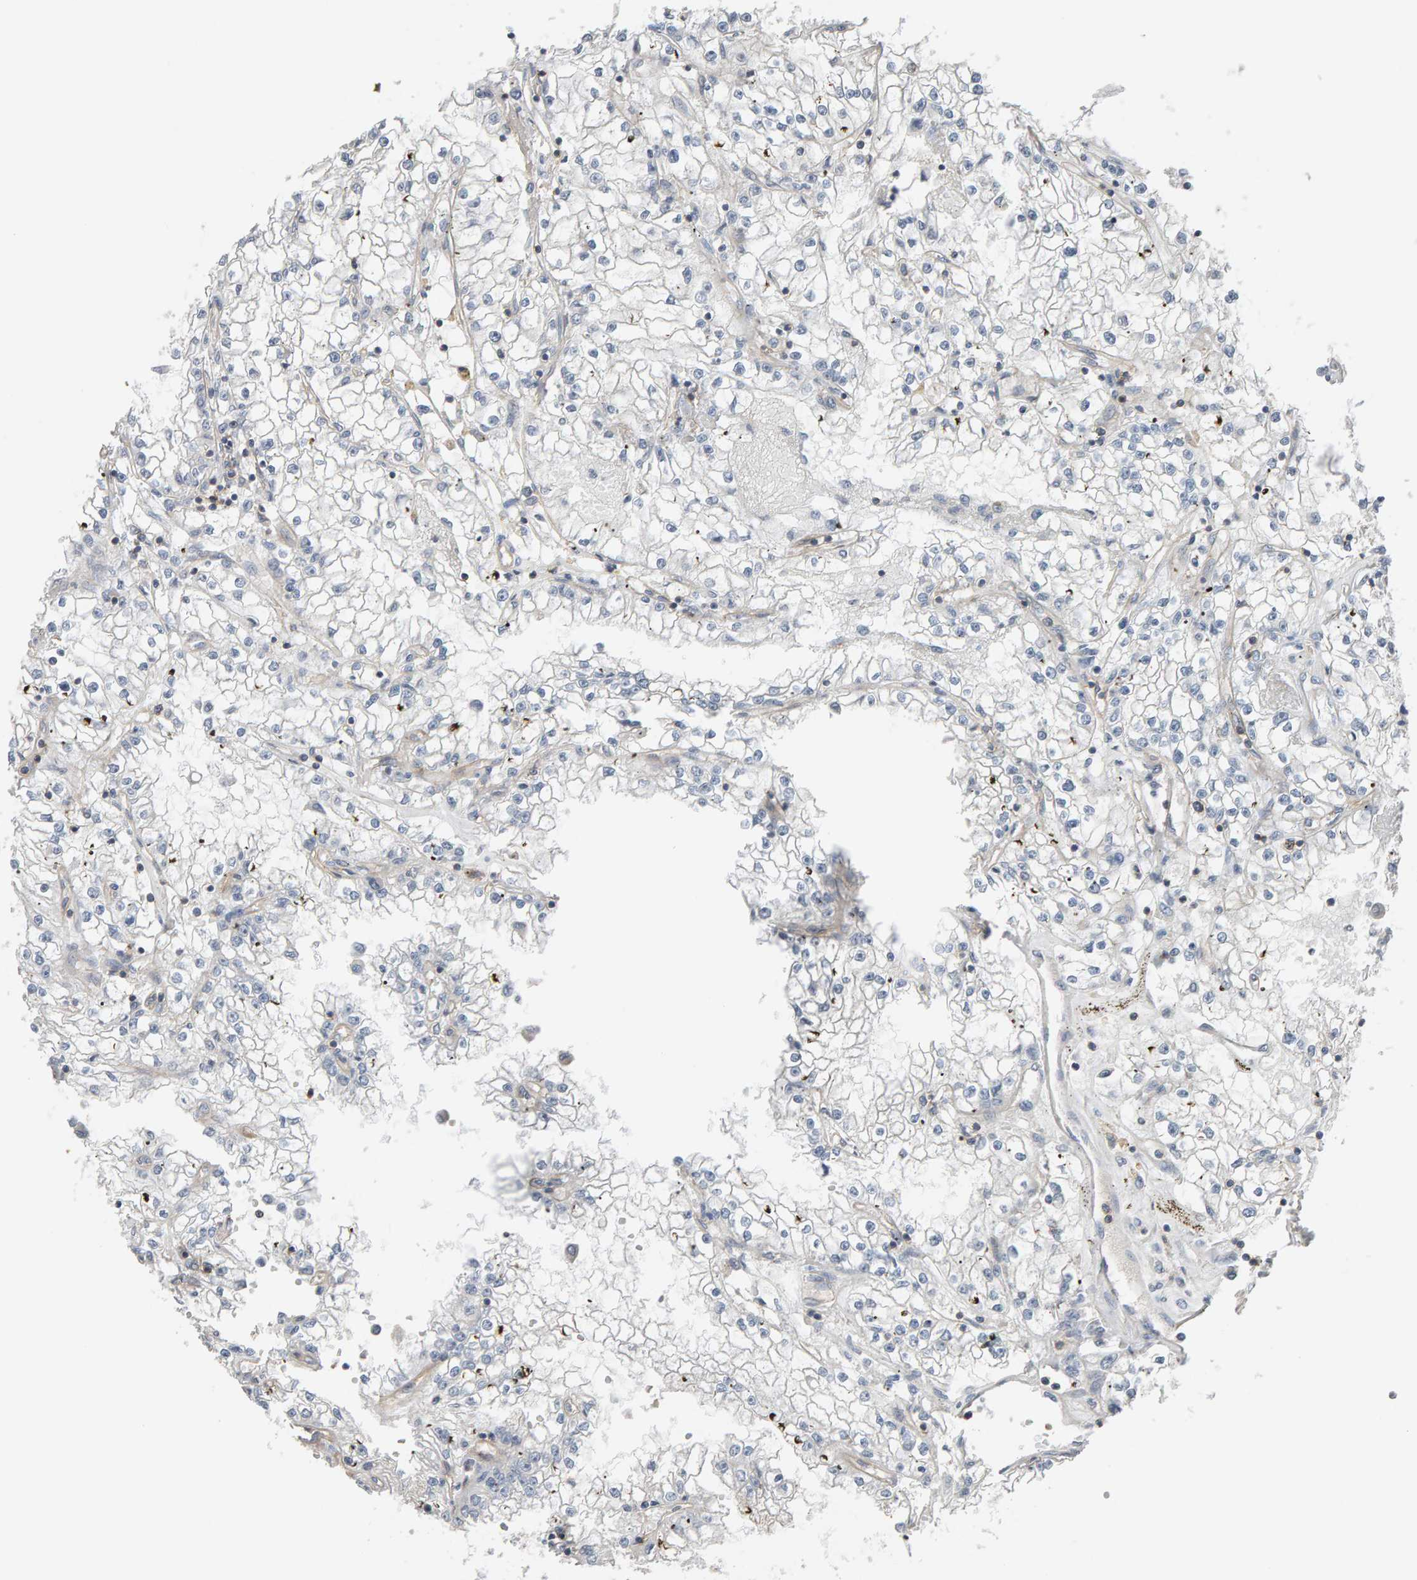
{"staining": {"intensity": "negative", "quantity": "none", "location": "none"}, "tissue": "renal cancer", "cell_type": "Tumor cells", "image_type": "cancer", "snomed": [{"axis": "morphology", "description": "Adenocarcinoma, NOS"}, {"axis": "topography", "description": "Kidney"}], "caption": "IHC histopathology image of neoplastic tissue: human renal adenocarcinoma stained with DAB (3,3'-diaminobenzidine) displays no significant protein staining in tumor cells.", "gene": "FYN", "patient": {"sex": "male", "age": 56}}